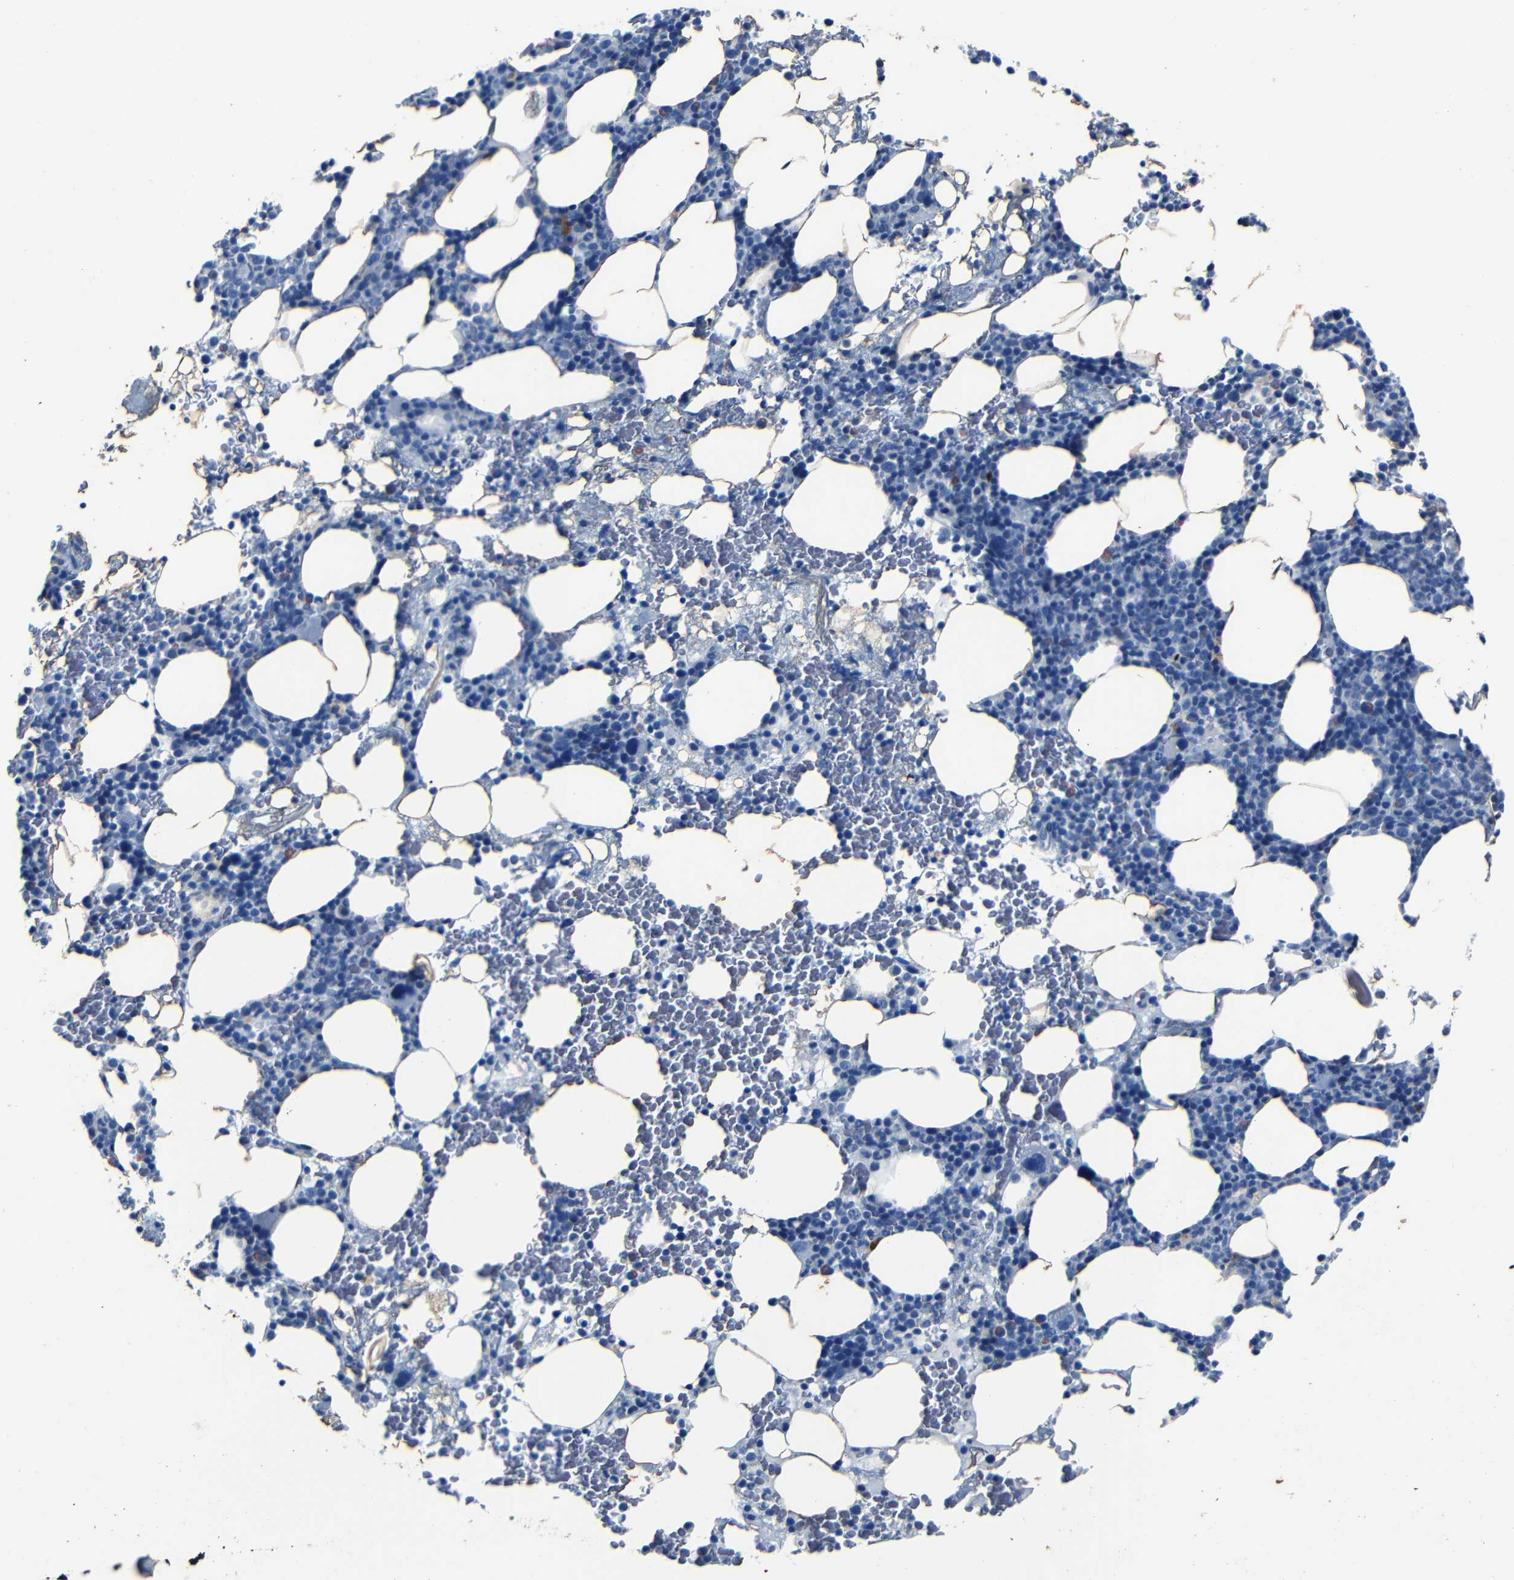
{"staining": {"intensity": "negative", "quantity": "none", "location": "none"}, "tissue": "bone marrow", "cell_type": "Hematopoietic cells", "image_type": "normal", "snomed": [{"axis": "morphology", "description": "Normal tissue, NOS"}, {"axis": "morphology", "description": "Inflammation, NOS"}, {"axis": "topography", "description": "Bone marrow"}], "caption": "Micrograph shows no protein staining in hematopoietic cells of normal bone marrow.", "gene": "CLDN11", "patient": {"sex": "female", "age": 84}}